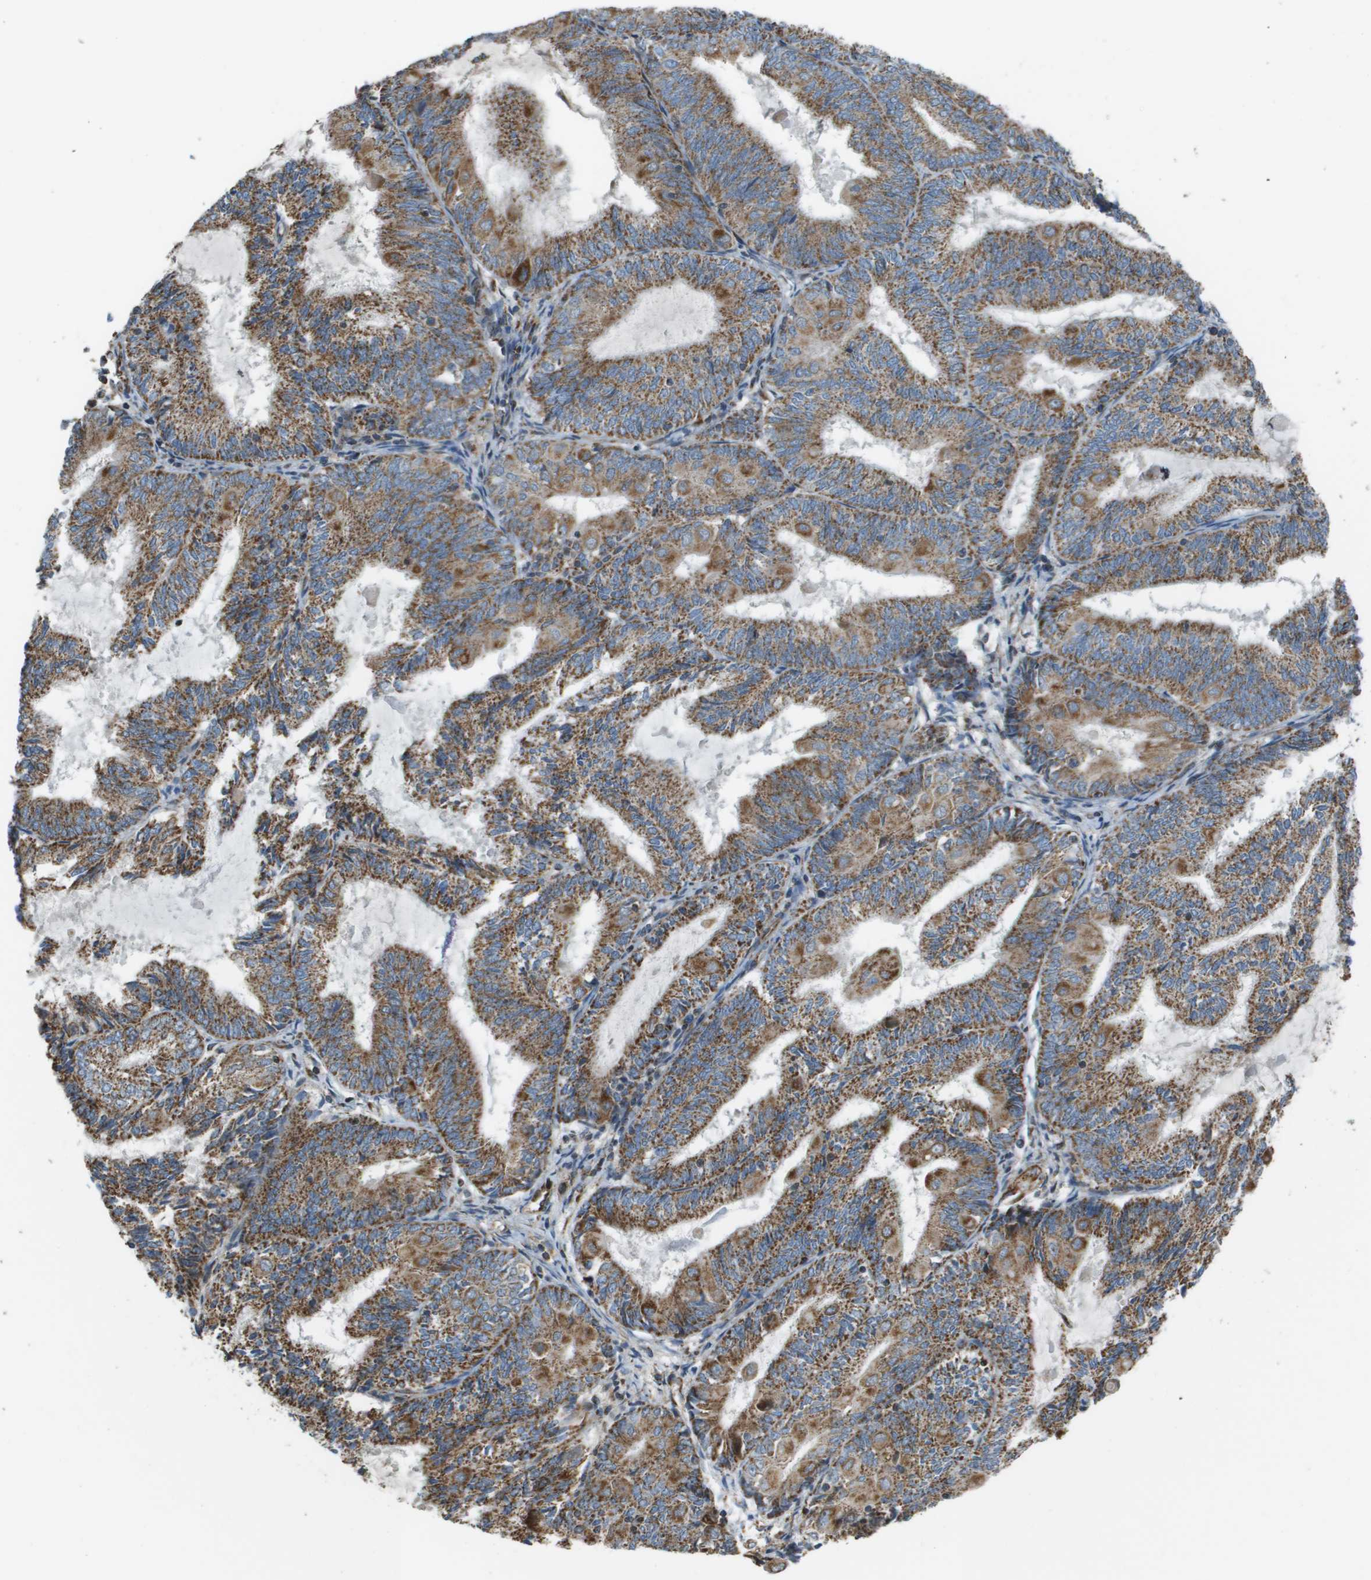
{"staining": {"intensity": "moderate", "quantity": ">75%", "location": "cytoplasmic/membranous"}, "tissue": "endometrial cancer", "cell_type": "Tumor cells", "image_type": "cancer", "snomed": [{"axis": "morphology", "description": "Adenocarcinoma, NOS"}, {"axis": "topography", "description": "Endometrium"}], "caption": "This micrograph displays adenocarcinoma (endometrial) stained with IHC to label a protein in brown. The cytoplasmic/membranous of tumor cells show moderate positivity for the protein. Nuclei are counter-stained blue.", "gene": "NRK", "patient": {"sex": "female", "age": 81}}